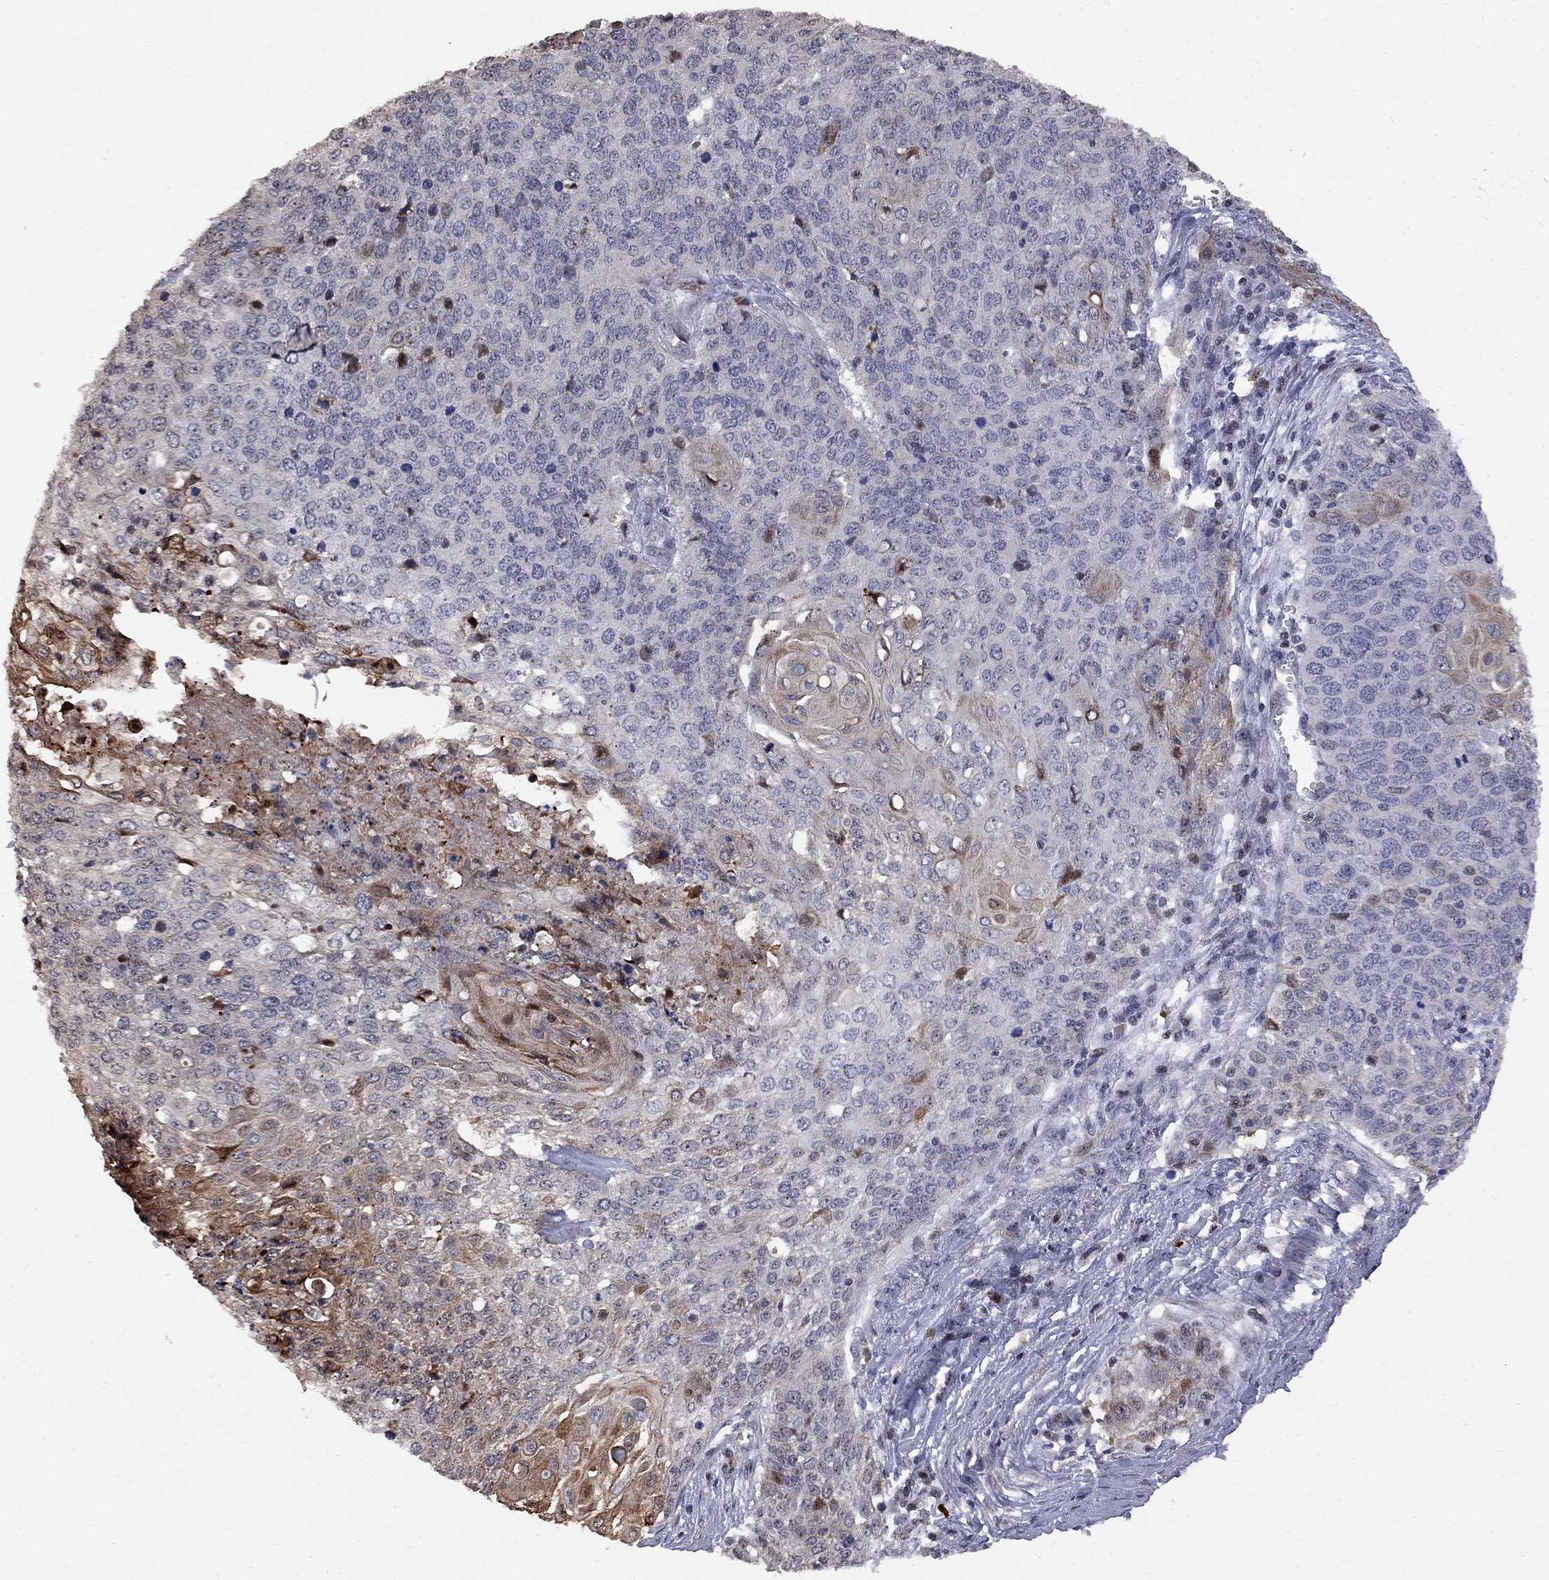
{"staining": {"intensity": "weak", "quantity": "25%-75%", "location": "cytoplasmic/membranous"}, "tissue": "cervical cancer", "cell_type": "Tumor cells", "image_type": "cancer", "snomed": [{"axis": "morphology", "description": "Squamous cell carcinoma, NOS"}, {"axis": "topography", "description": "Cervix"}], "caption": "DAB (3,3'-diaminobenzidine) immunohistochemical staining of human squamous cell carcinoma (cervical) exhibits weak cytoplasmic/membranous protein positivity in approximately 25%-75% of tumor cells.", "gene": "DHX33", "patient": {"sex": "female", "age": 39}}